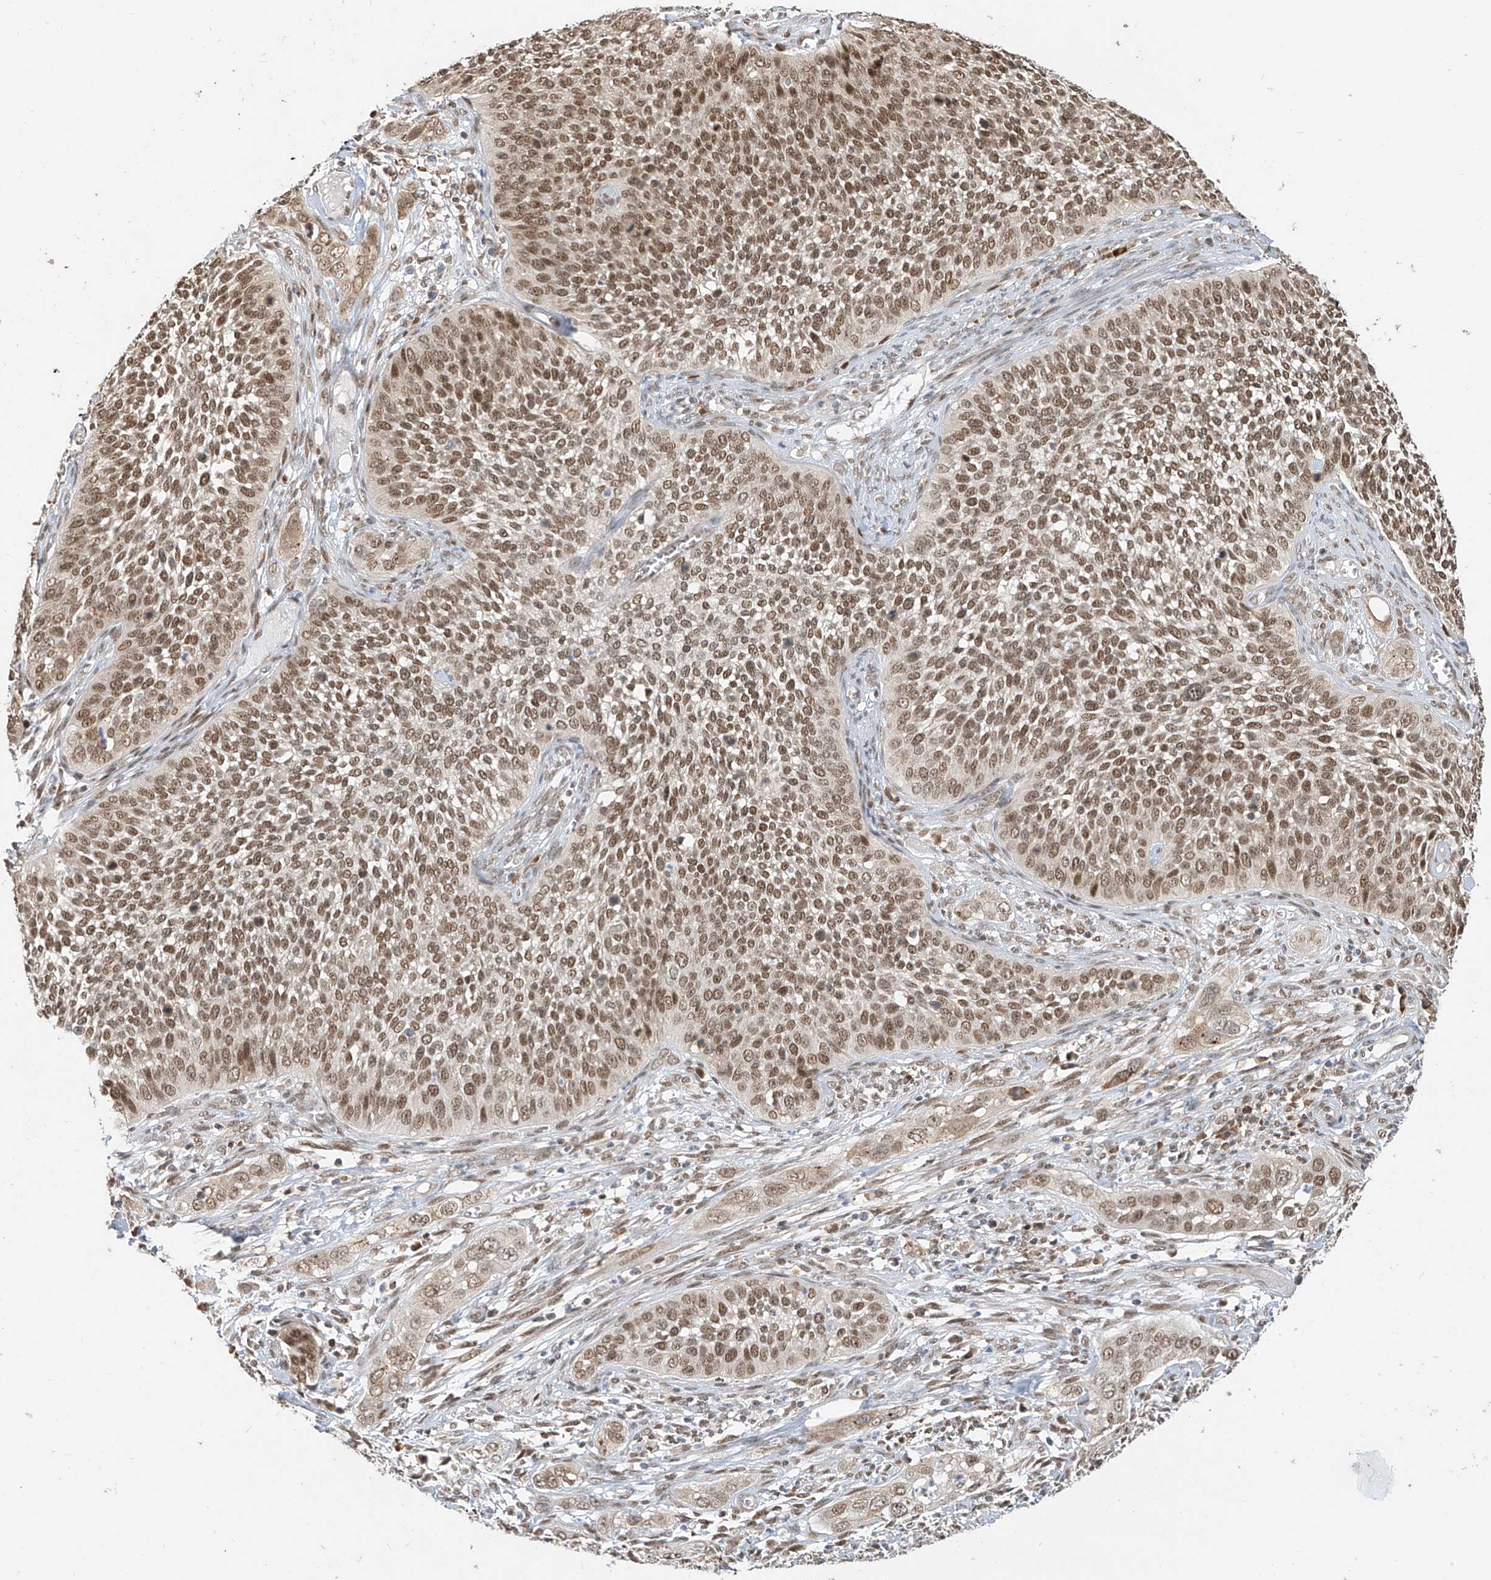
{"staining": {"intensity": "moderate", "quantity": ">75%", "location": "nuclear"}, "tissue": "cervical cancer", "cell_type": "Tumor cells", "image_type": "cancer", "snomed": [{"axis": "morphology", "description": "Squamous cell carcinoma, NOS"}, {"axis": "topography", "description": "Cervix"}], "caption": "Immunohistochemical staining of squamous cell carcinoma (cervical) shows moderate nuclear protein staining in approximately >75% of tumor cells.", "gene": "ZMYM2", "patient": {"sex": "female", "age": 34}}